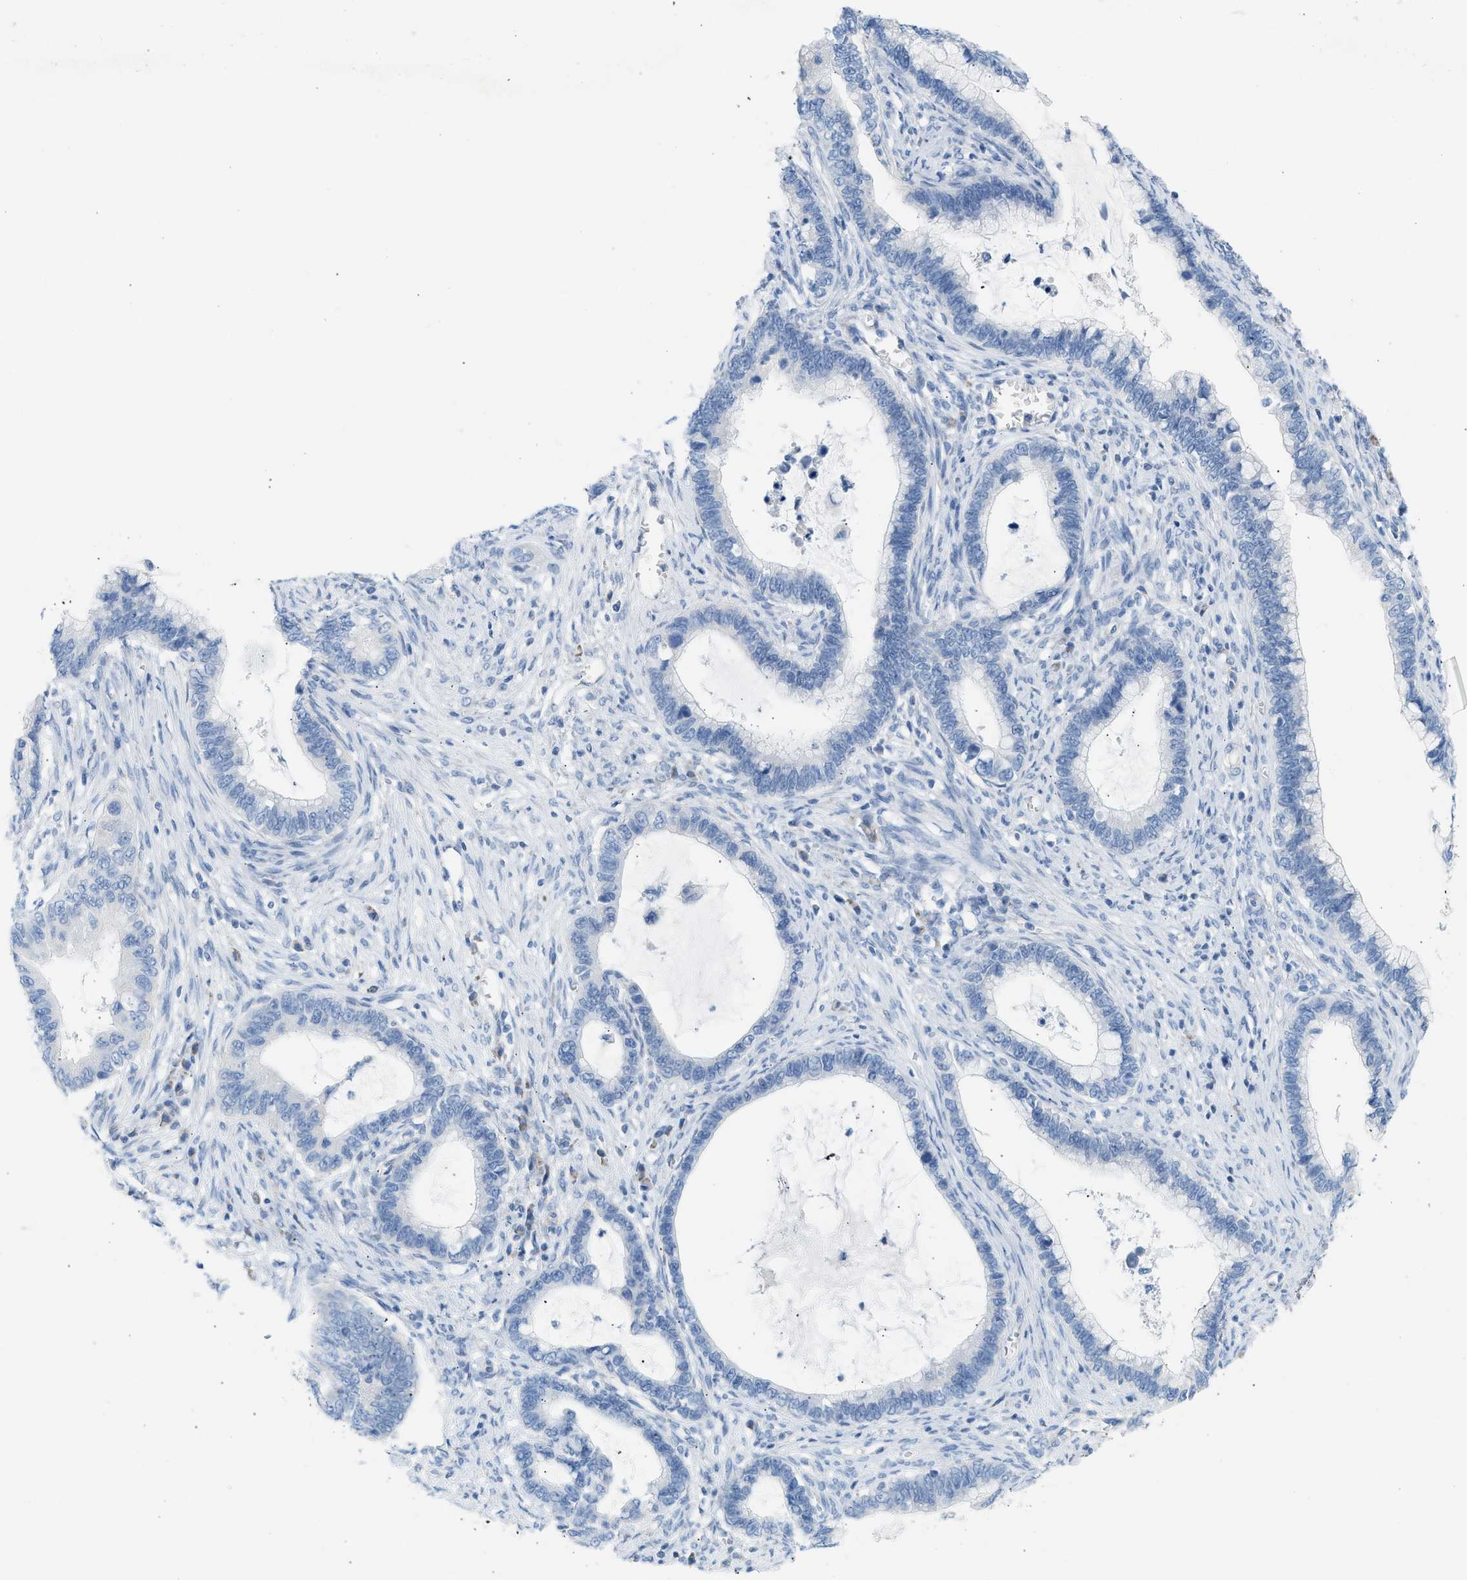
{"staining": {"intensity": "negative", "quantity": "none", "location": "none"}, "tissue": "cervical cancer", "cell_type": "Tumor cells", "image_type": "cancer", "snomed": [{"axis": "morphology", "description": "Adenocarcinoma, NOS"}, {"axis": "topography", "description": "Cervix"}], "caption": "Immunohistochemistry of adenocarcinoma (cervical) shows no positivity in tumor cells.", "gene": "NDUFS8", "patient": {"sex": "female", "age": 44}}